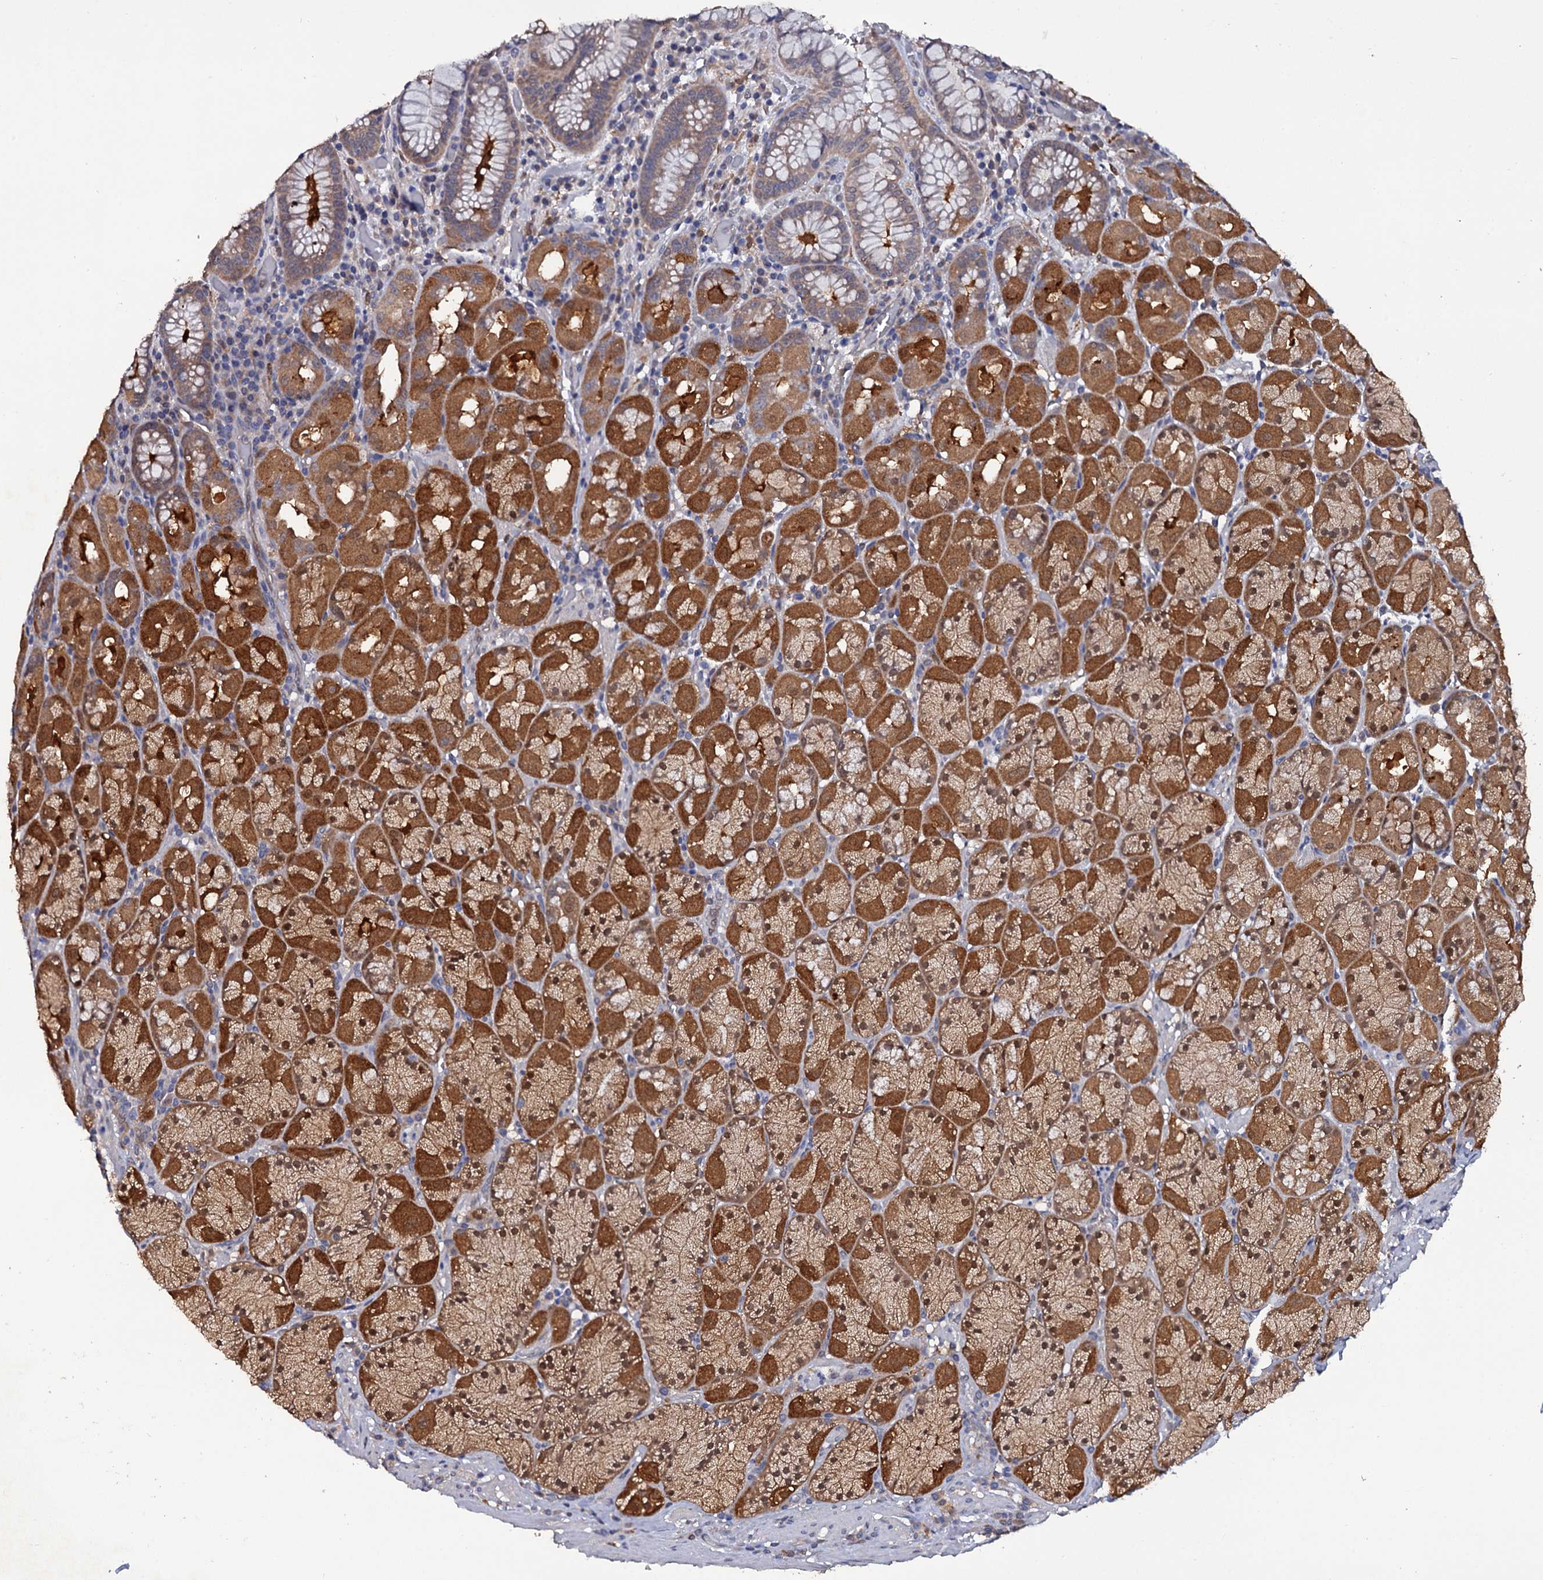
{"staining": {"intensity": "strong", "quantity": ">75%", "location": "cytoplasmic/membranous,nuclear"}, "tissue": "stomach", "cell_type": "Glandular cells", "image_type": "normal", "snomed": [{"axis": "morphology", "description": "Normal tissue, NOS"}, {"axis": "topography", "description": "Stomach, upper"}, {"axis": "topography", "description": "Stomach, lower"}], "caption": "Immunohistochemical staining of normal stomach displays high levels of strong cytoplasmic/membranous,nuclear staining in approximately >75% of glandular cells.", "gene": "CRYL1", "patient": {"sex": "male", "age": 80}}